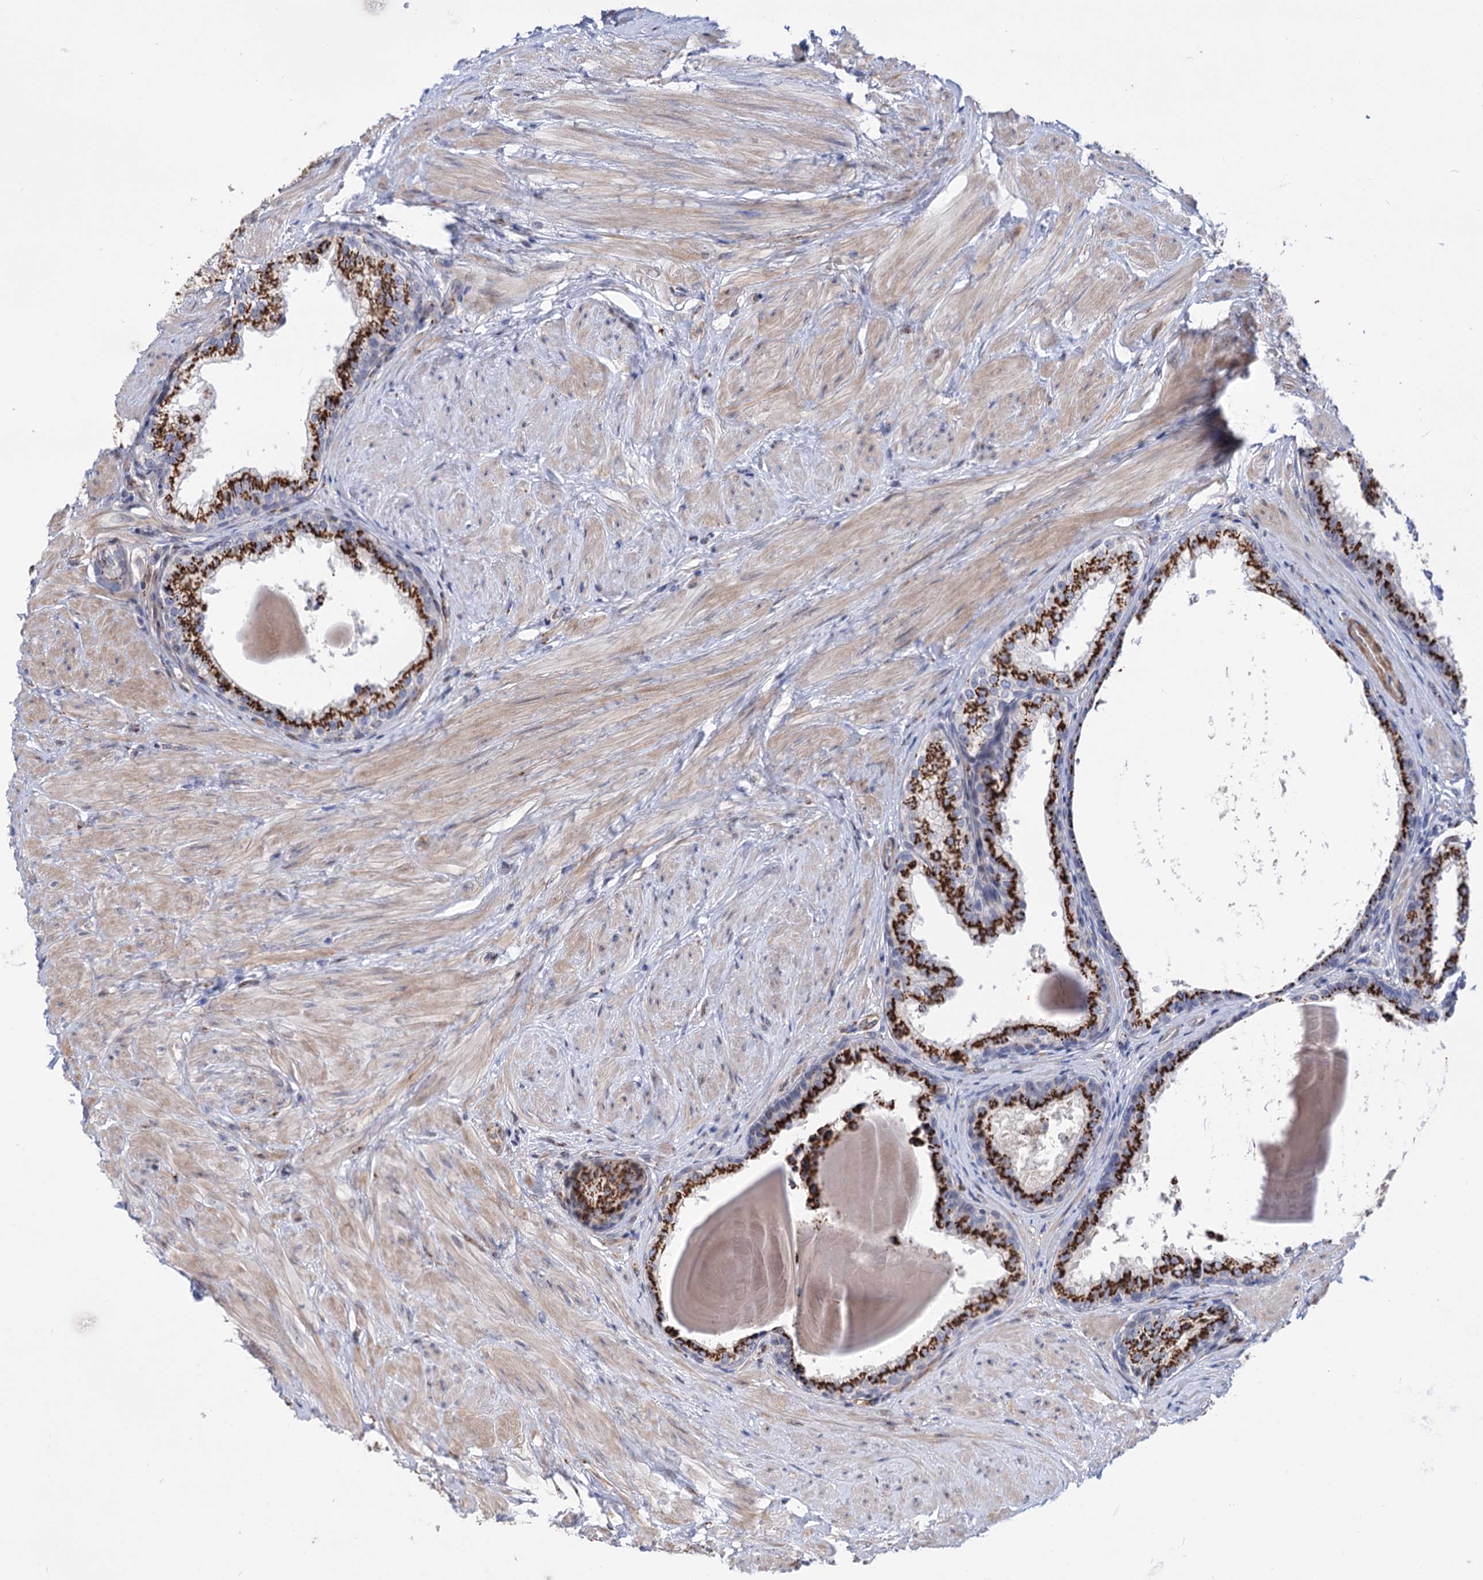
{"staining": {"intensity": "strong", "quantity": ">75%", "location": "cytoplasmic/membranous"}, "tissue": "prostate", "cell_type": "Glandular cells", "image_type": "normal", "snomed": [{"axis": "morphology", "description": "Normal tissue, NOS"}, {"axis": "topography", "description": "Prostate"}], "caption": "High-power microscopy captured an IHC image of normal prostate, revealing strong cytoplasmic/membranous staining in approximately >75% of glandular cells.", "gene": "C11orf96", "patient": {"sex": "male", "age": 48}}